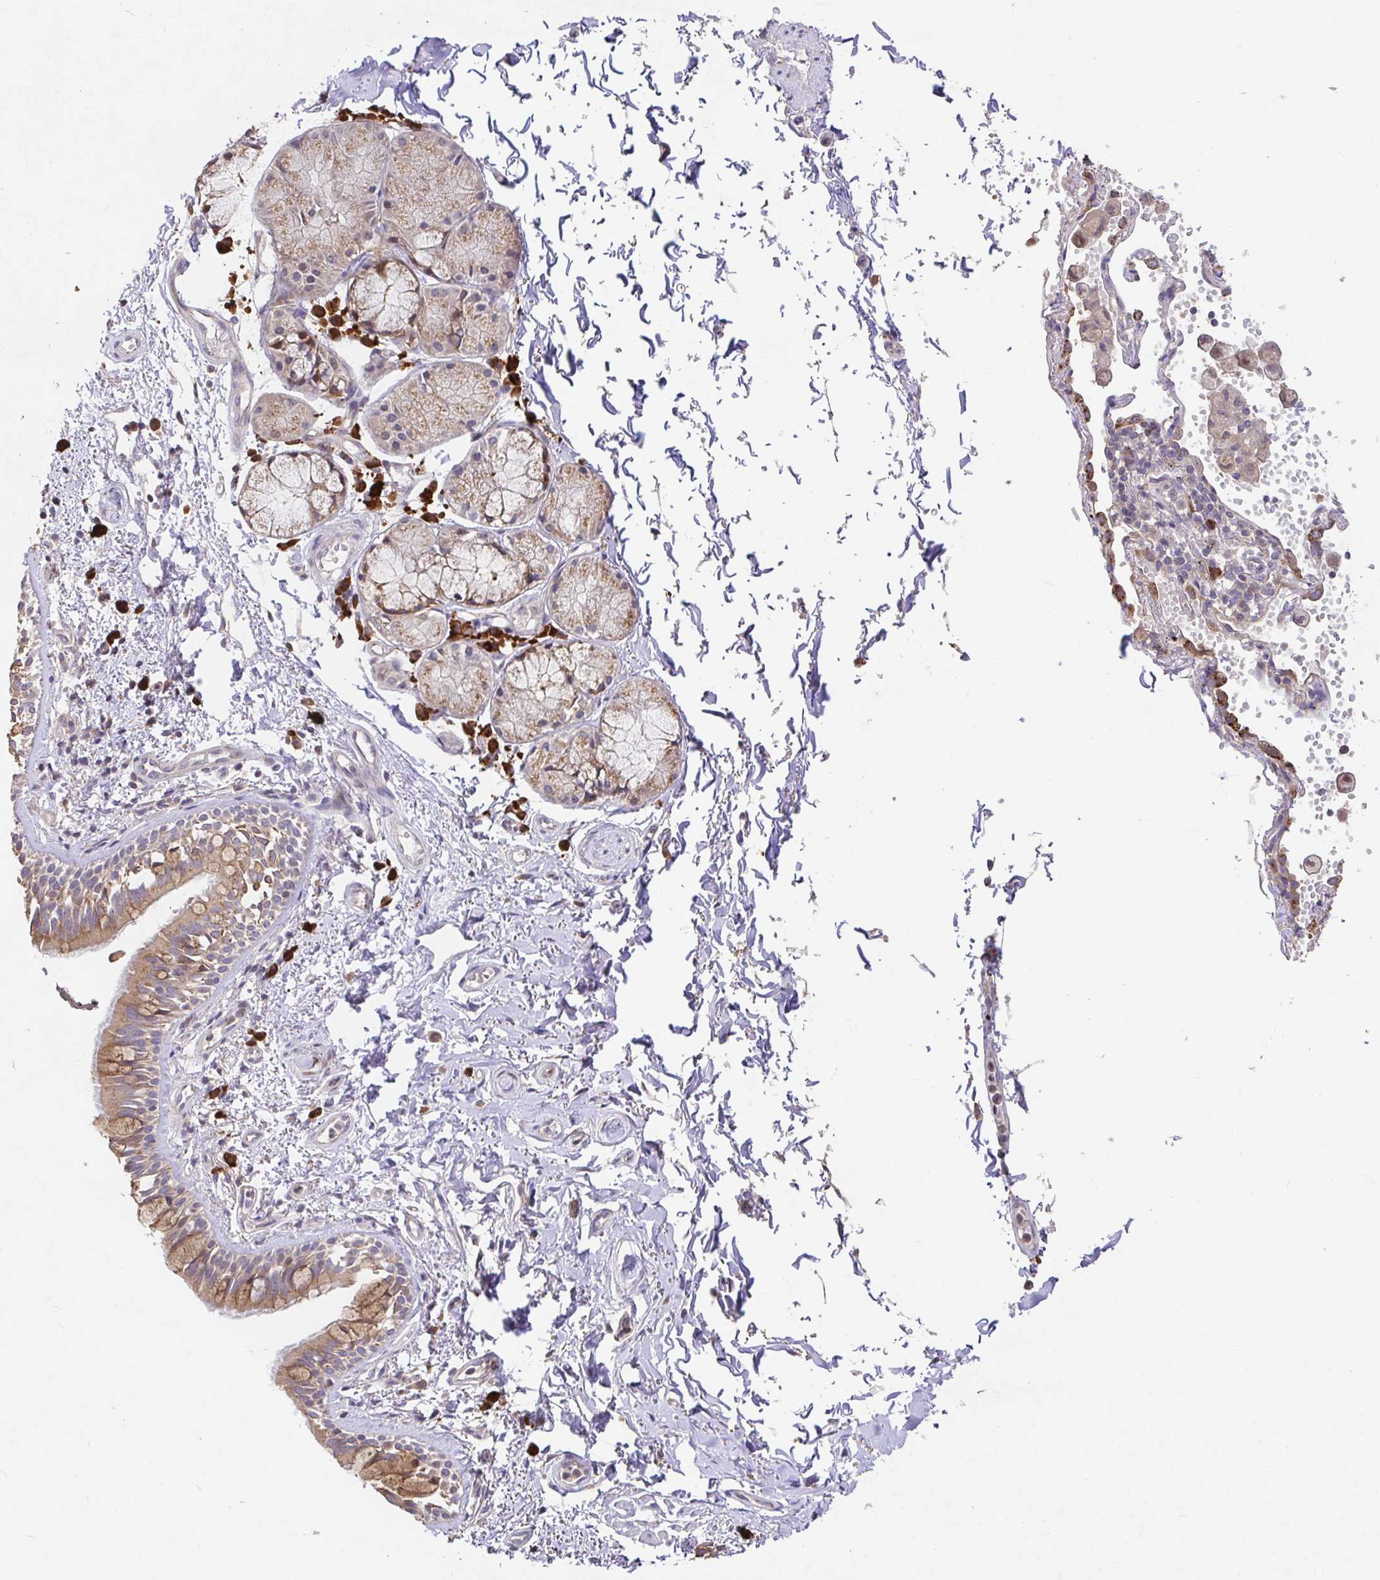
{"staining": {"intensity": "moderate", "quantity": ">75%", "location": "cytoplasmic/membranous"}, "tissue": "bronchus", "cell_type": "Respiratory epithelial cells", "image_type": "normal", "snomed": [{"axis": "morphology", "description": "Normal tissue, NOS"}, {"axis": "topography", "description": "Lymph node"}, {"axis": "topography", "description": "Cartilage tissue"}, {"axis": "topography", "description": "Bronchus"}], "caption": "Approximately >75% of respiratory epithelial cells in unremarkable bronchus reveal moderate cytoplasmic/membranous protein positivity as visualized by brown immunohistochemical staining.", "gene": "ELP1", "patient": {"sex": "female", "age": 70}}